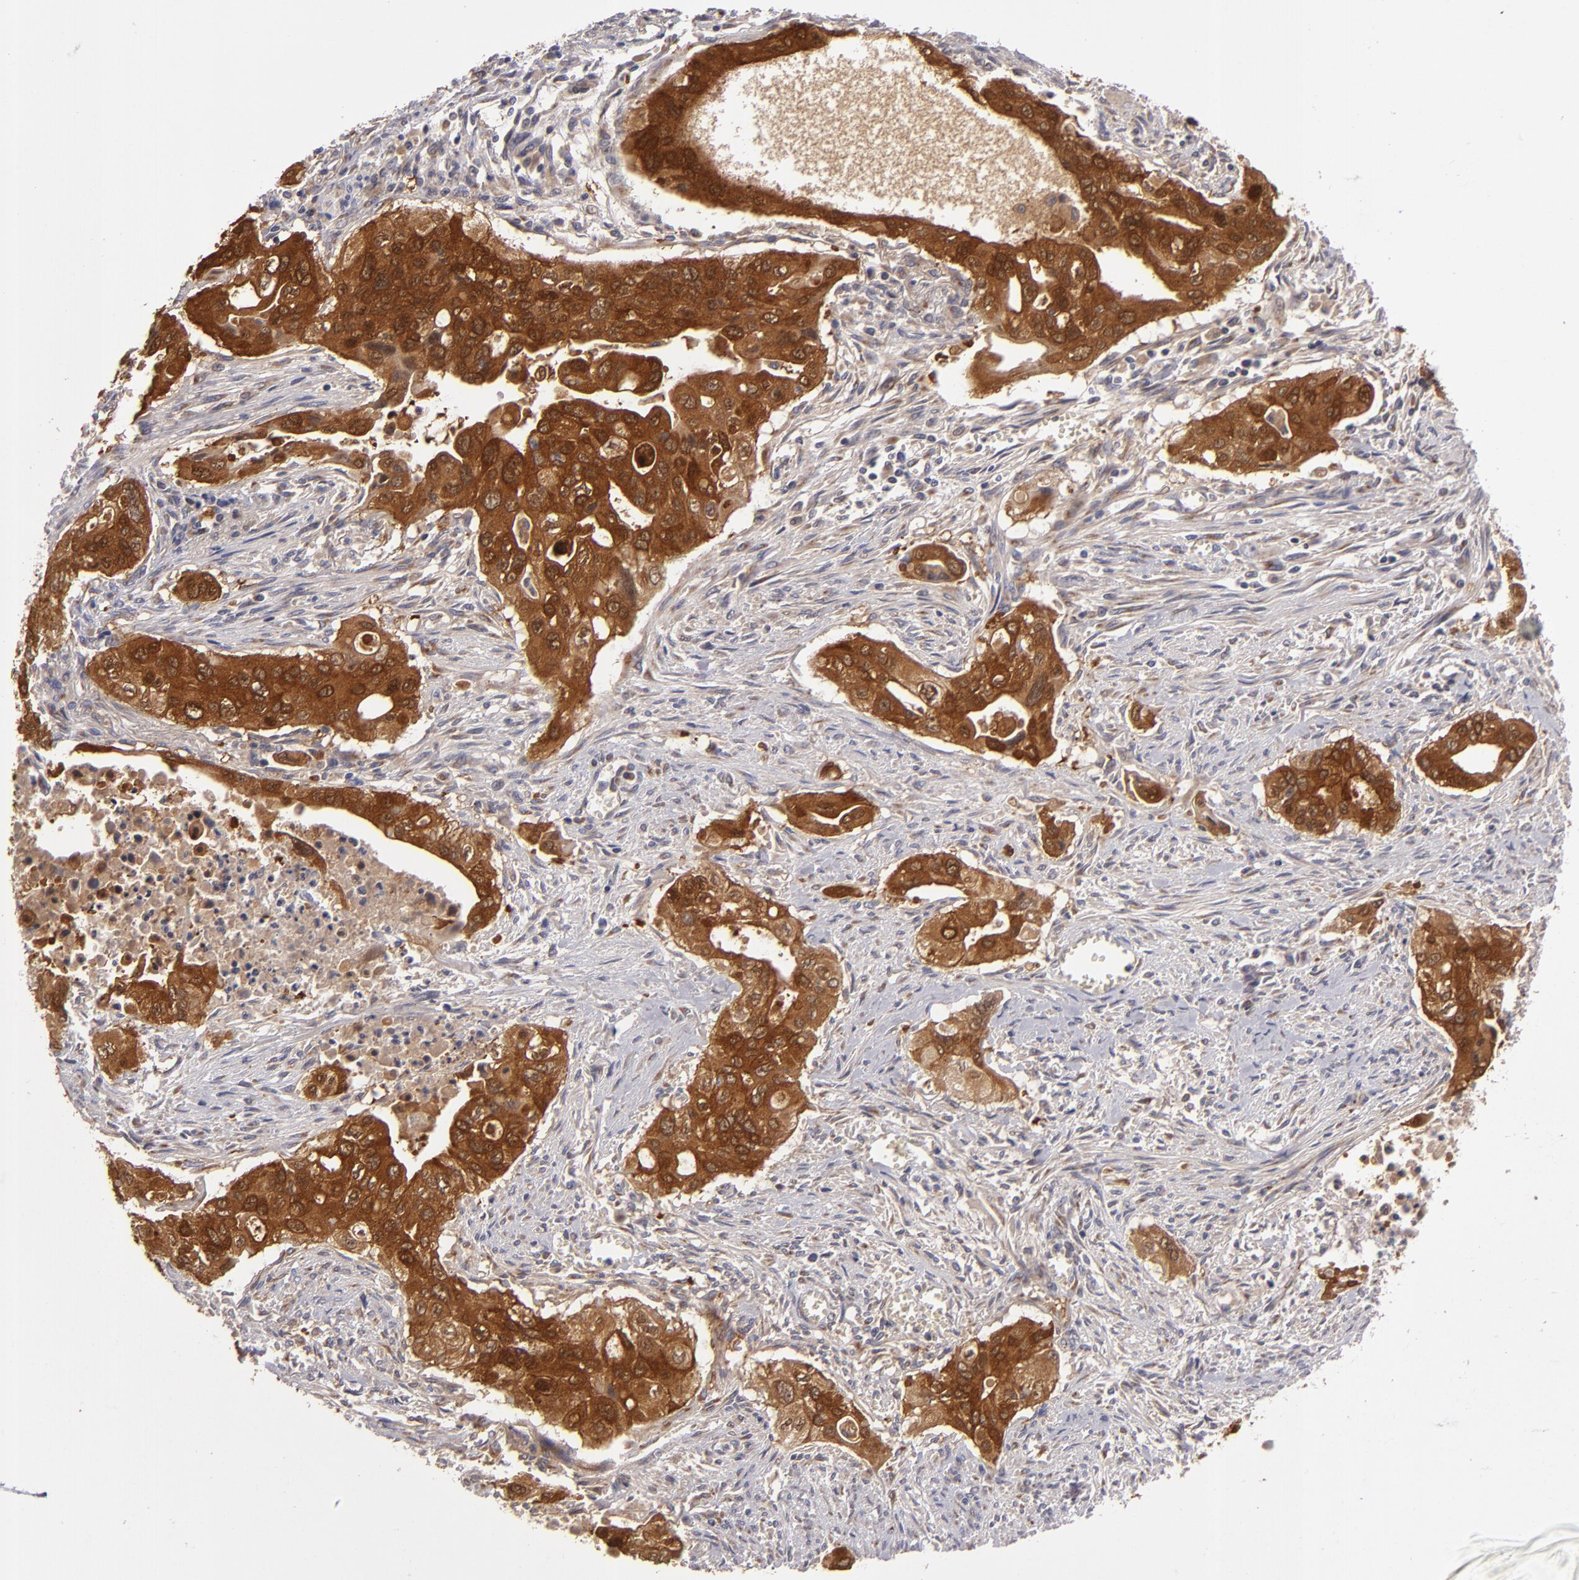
{"staining": {"intensity": "strong", "quantity": ">75%", "location": "cytoplasmic/membranous"}, "tissue": "pancreatic cancer", "cell_type": "Tumor cells", "image_type": "cancer", "snomed": [{"axis": "morphology", "description": "Adenocarcinoma, NOS"}, {"axis": "topography", "description": "Pancreas"}], "caption": "A brown stain shows strong cytoplasmic/membranous positivity of a protein in pancreatic adenocarcinoma tumor cells.", "gene": "SH2D4A", "patient": {"sex": "male", "age": 77}}